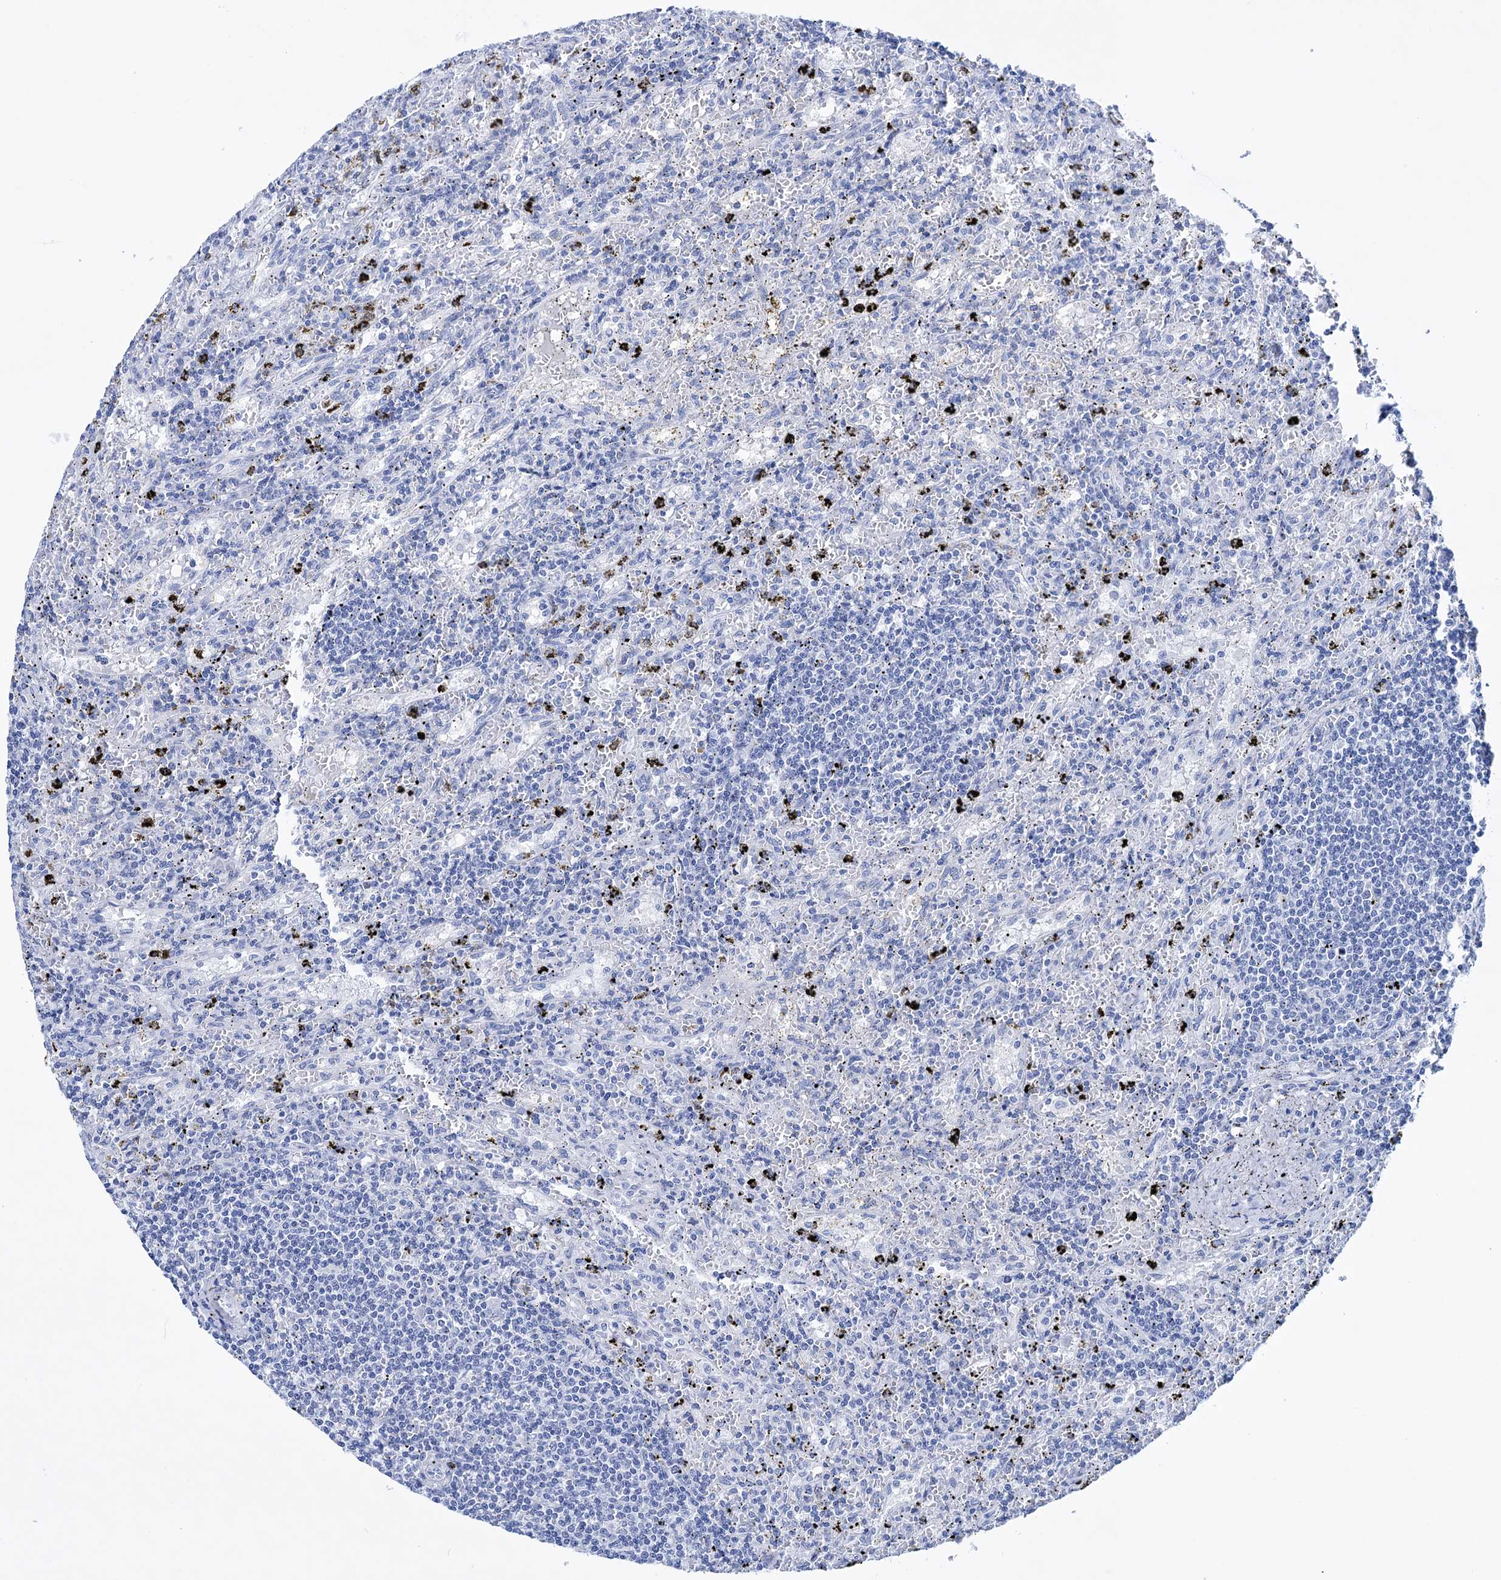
{"staining": {"intensity": "negative", "quantity": "none", "location": "none"}, "tissue": "lymphoma", "cell_type": "Tumor cells", "image_type": "cancer", "snomed": [{"axis": "morphology", "description": "Malignant lymphoma, non-Hodgkin's type, Low grade"}, {"axis": "topography", "description": "Spleen"}], "caption": "Malignant lymphoma, non-Hodgkin's type (low-grade) stained for a protein using immunohistochemistry reveals no positivity tumor cells.", "gene": "FBXW12", "patient": {"sex": "male", "age": 76}}